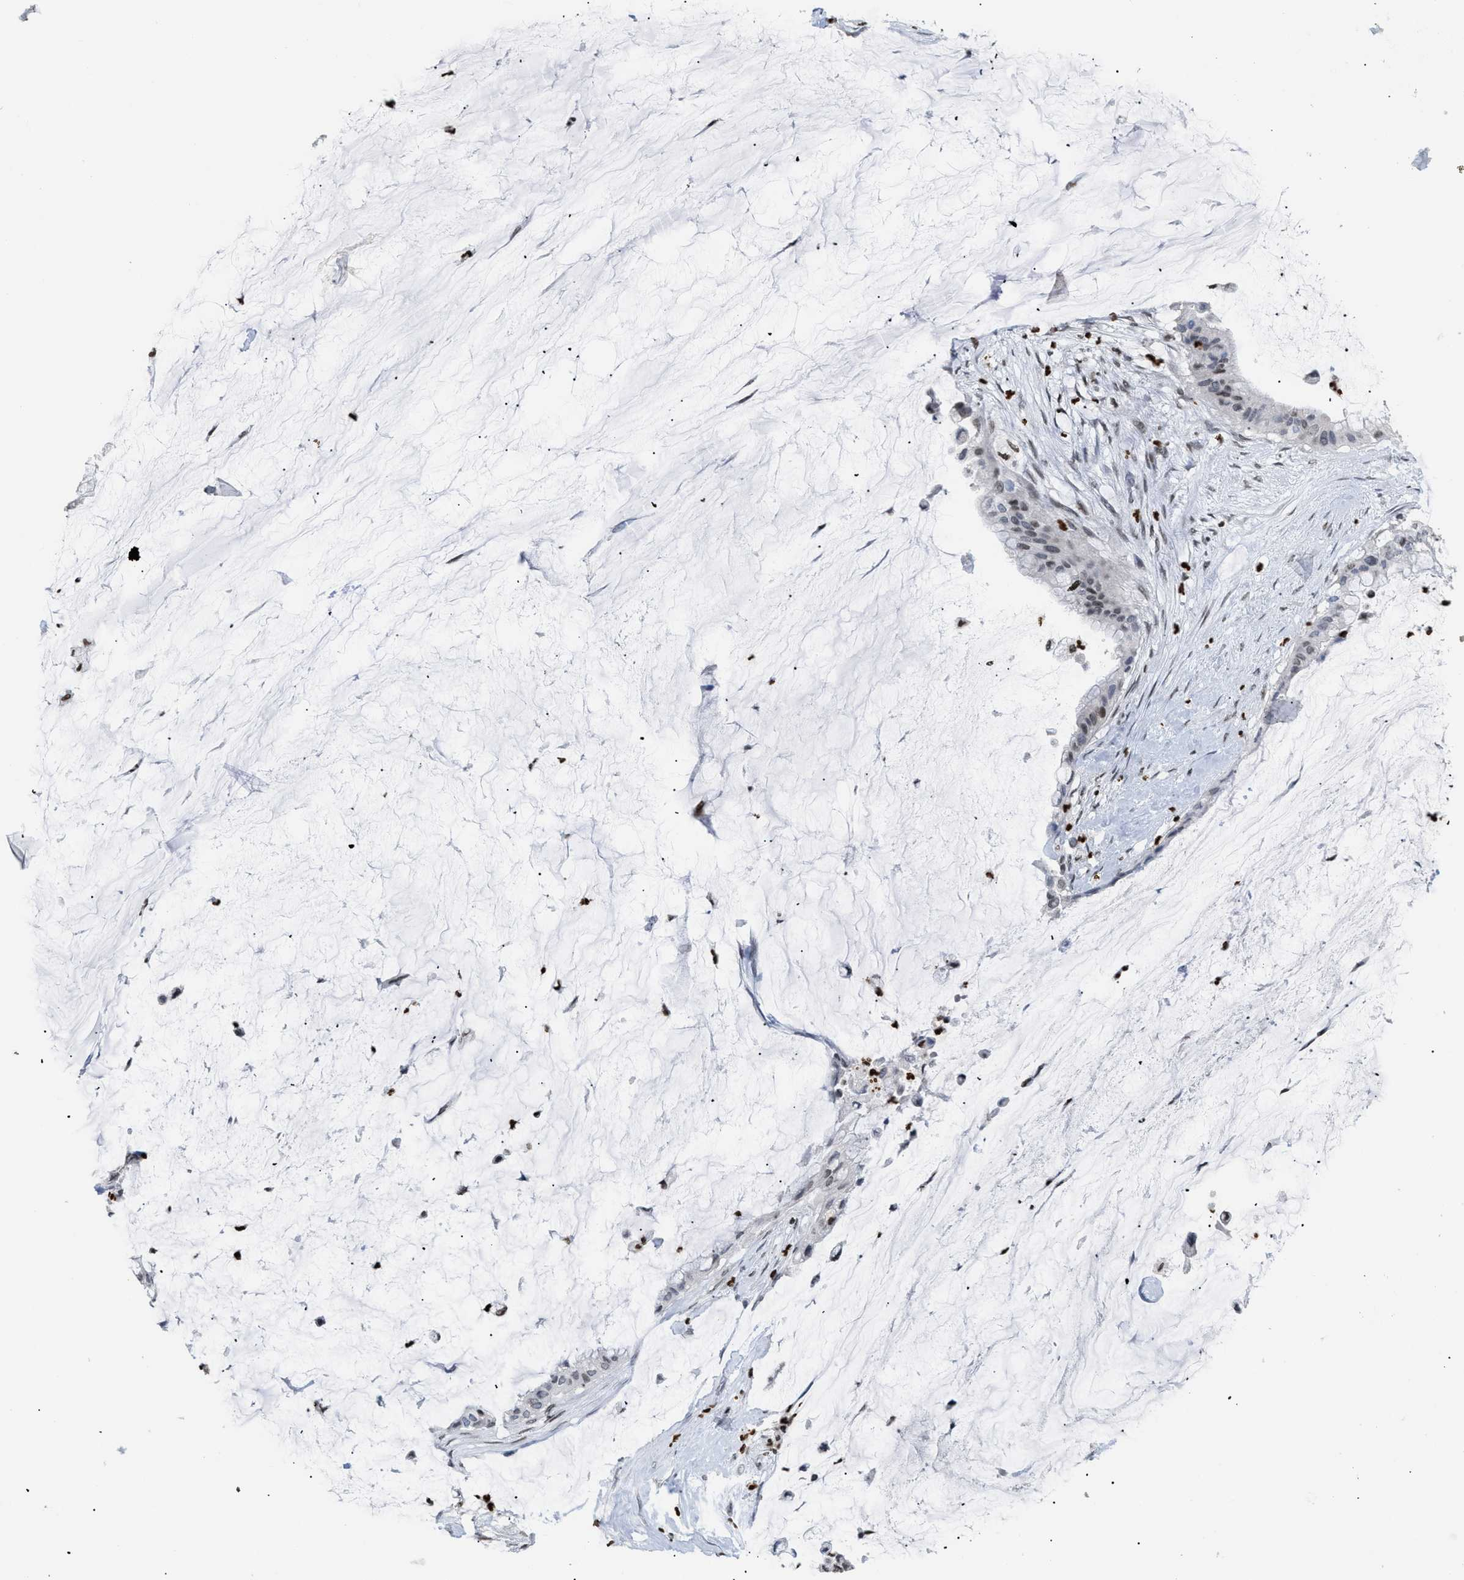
{"staining": {"intensity": "weak", "quantity": ">75%", "location": "nuclear"}, "tissue": "pancreatic cancer", "cell_type": "Tumor cells", "image_type": "cancer", "snomed": [{"axis": "morphology", "description": "Adenocarcinoma, NOS"}, {"axis": "topography", "description": "Pancreas"}], "caption": "Tumor cells reveal low levels of weak nuclear positivity in approximately >75% of cells in pancreatic adenocarcinoma.", "gene": "HMGN2", "patient": {"sex": "male", "age": 41}}